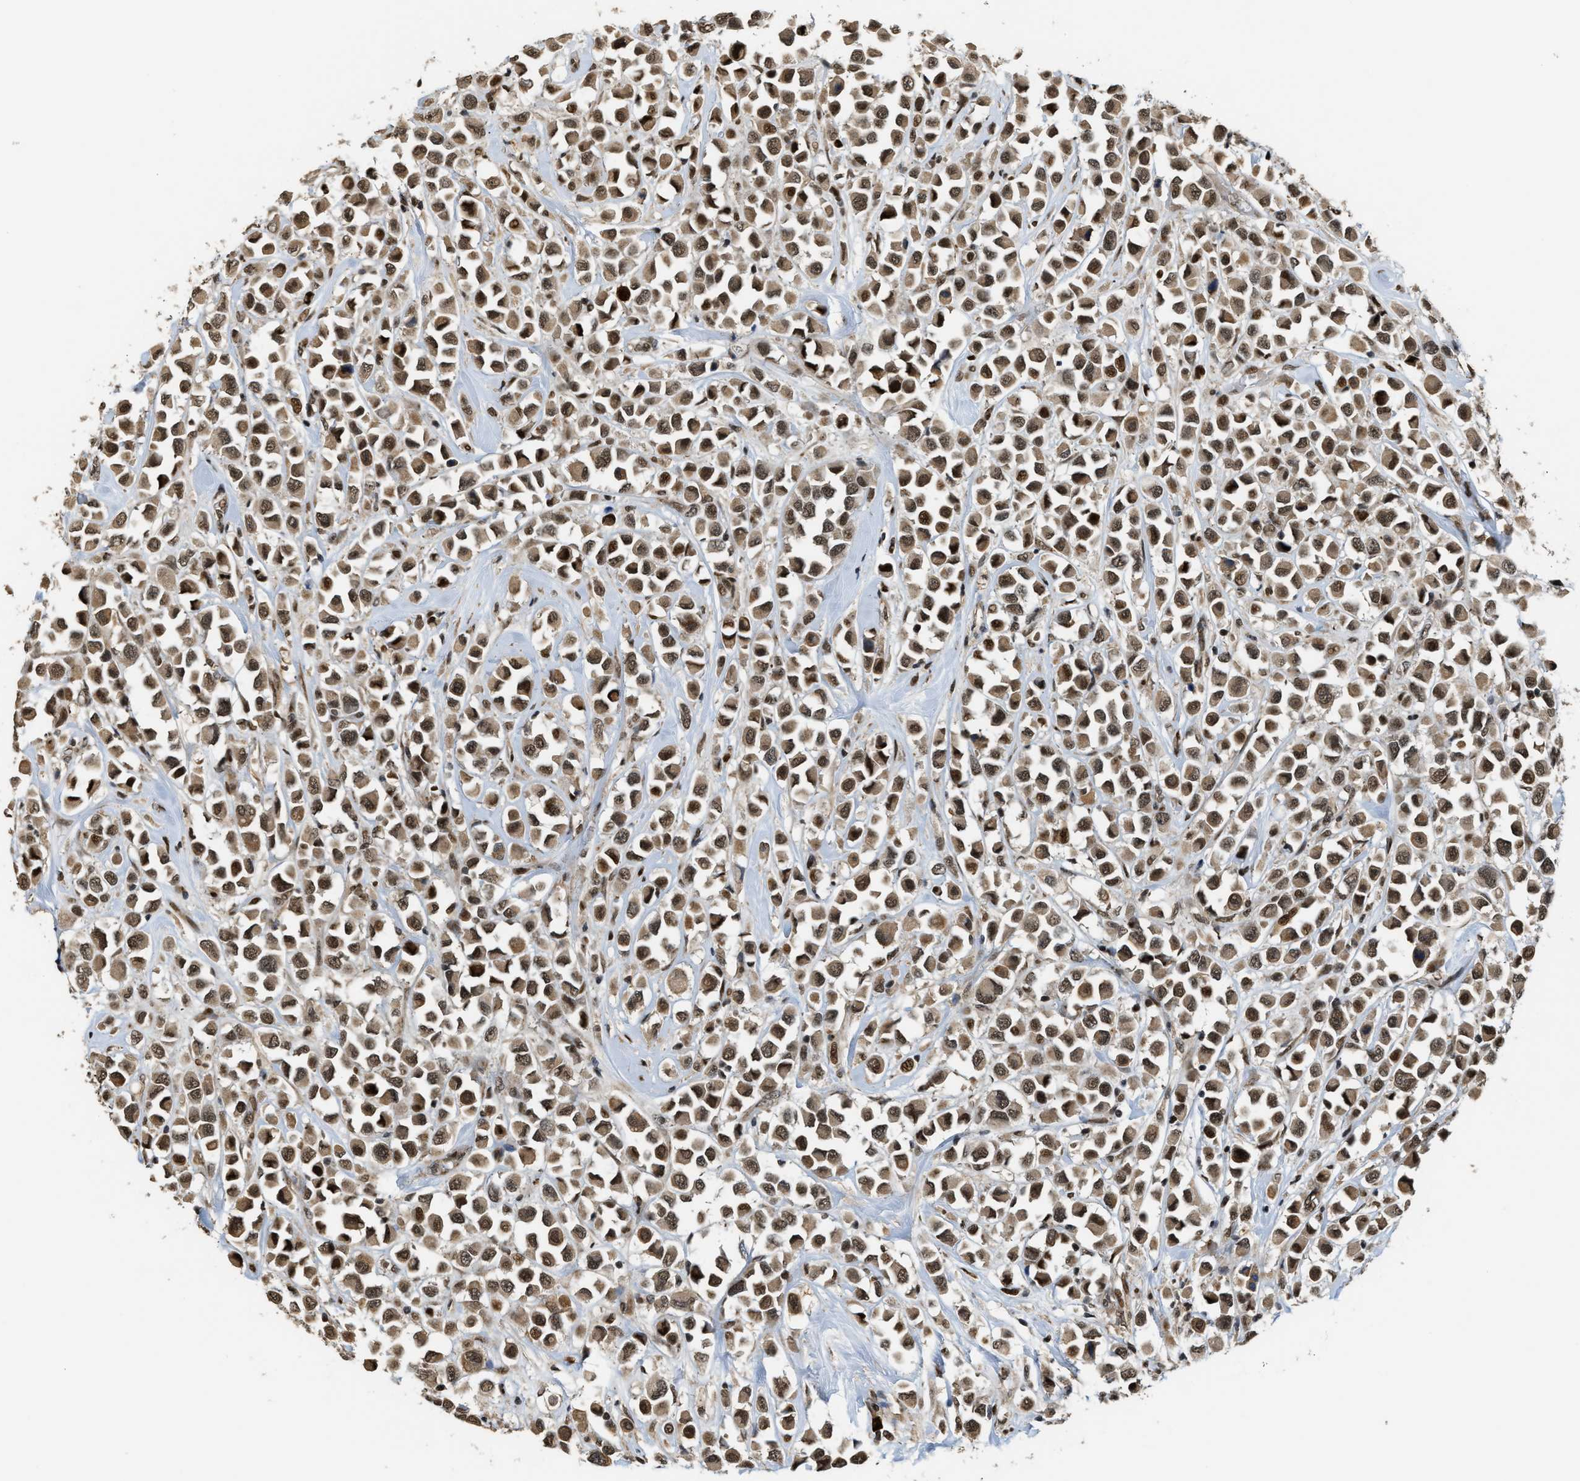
{"staining": {"intensity": "moderate", "quantity": ">75%", "location": "cytoplasmic/membranous,nuclear"}, "tissue": "breast cancer", "cell_type": "Tumor cells", "image_type": "cancer", "snomed": [{"axis": "morphology", "description": "Duct carcinoma"}, {"axis": "topography", "description": "Breast"}], "caption": "The immunohistochemical stain shows moderate cytoplasmic/membranous and nuclear staining in tumor cells of breast cancer (infiltrating ductal carcinoma) tissue.", "gene": "SERTAD2", "patient": {"sex": "female", "age": 61}}